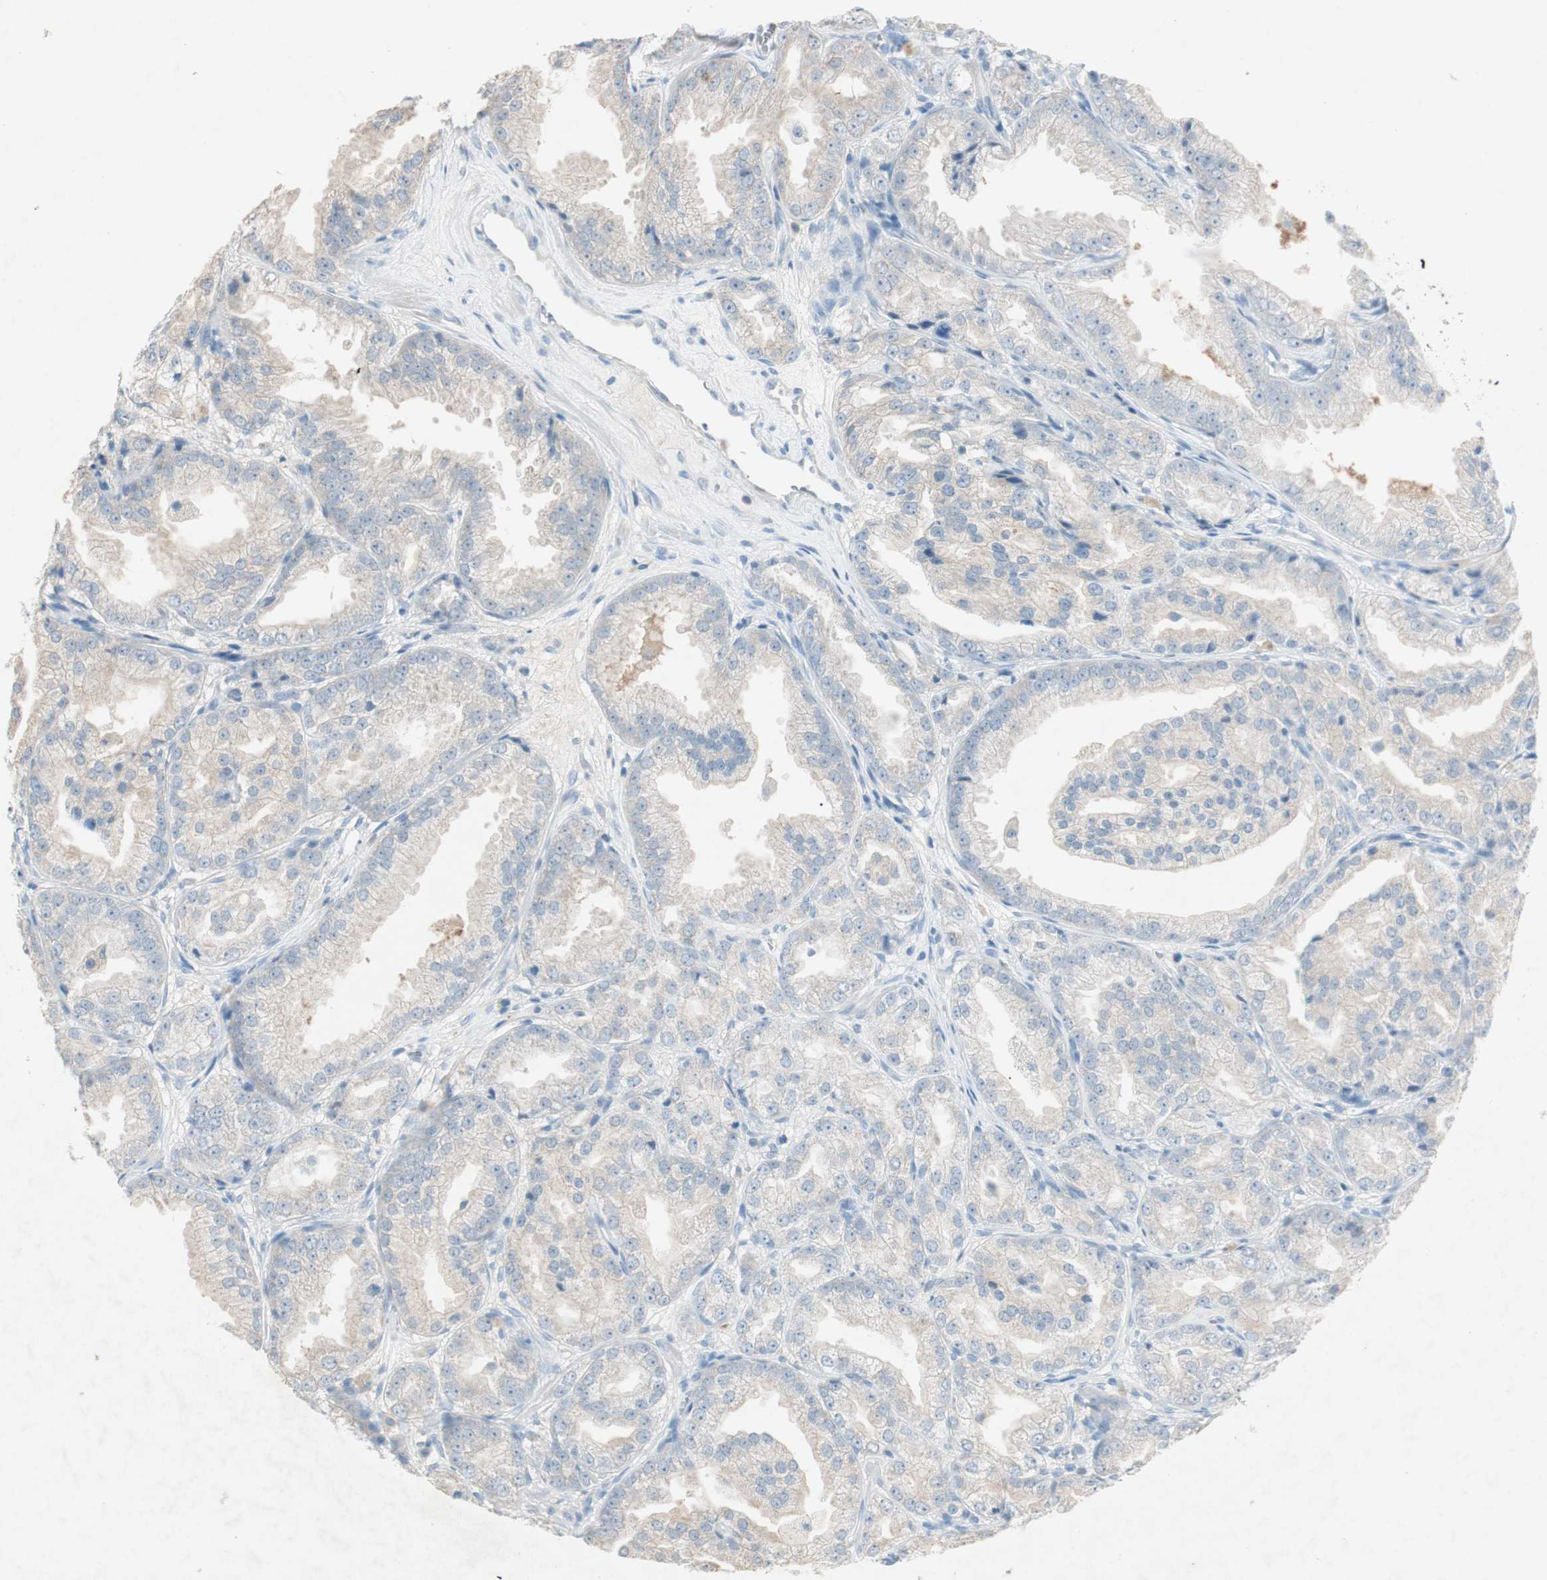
{"staining": {"intensity": "weak", "quantity": ">75%", "location": "cytoplasmic/membranous"}, "tissue": "prostate cancer", "cell_type": "Tumor cells", "image_type": "cancer", "snomed": [{"axis": "morphology", "description": "Adenocarcinoma, High grade"}, {"axis": "topography", "description": "Prostate"}], "caption": "The micrograph demonstrates a brown stain indicating the presence of a protein in the cytoplasmic/membranous of tumor cells in prostate cancer (high-grade adenocarcinoma).", "gene": "KHK", "patient": {"sex": "male", "age": 61}}